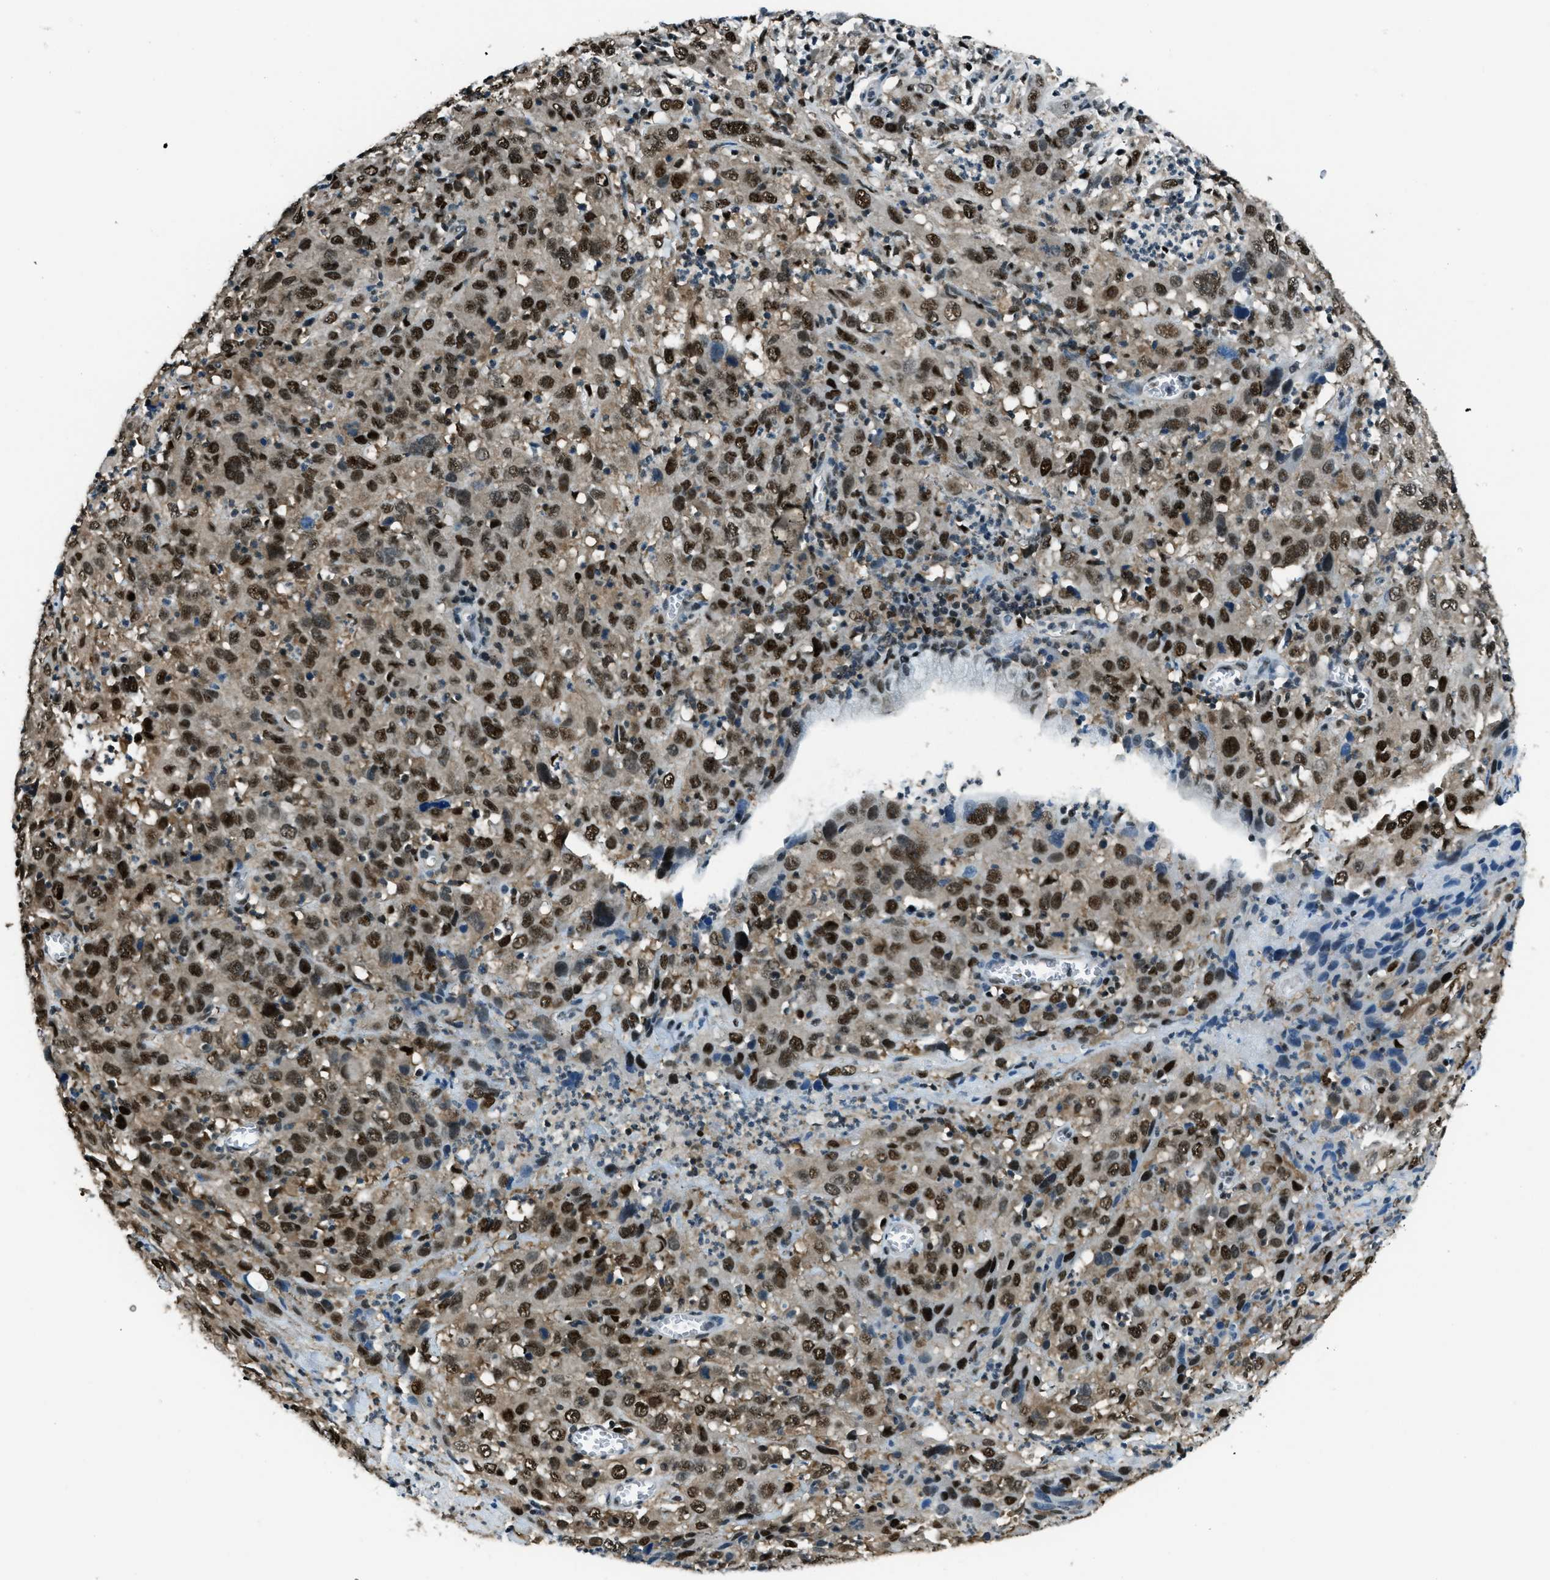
{"staining": {"intensity": "strong", "quantity": ">75%", "location": "cytoplasmic/membranous,nuclear"}, "tissue": "cervical cancer", "cell_type": "Tumor cells", "image_type": "cancer", "snomed": [{"axis": "morphology", "description": "Squamous cell carcinoma, NOS"}, {"axis": "topography", "description": "Cervix"}], "caption": "Protein staining shows strong cytoplasmic/membranous and nuclear positivity in about >75% of tumor cells in squamous cell carcinoma (cervical).", "gene": "OGFR", "patient": {"sex": "female", "age": 32}}